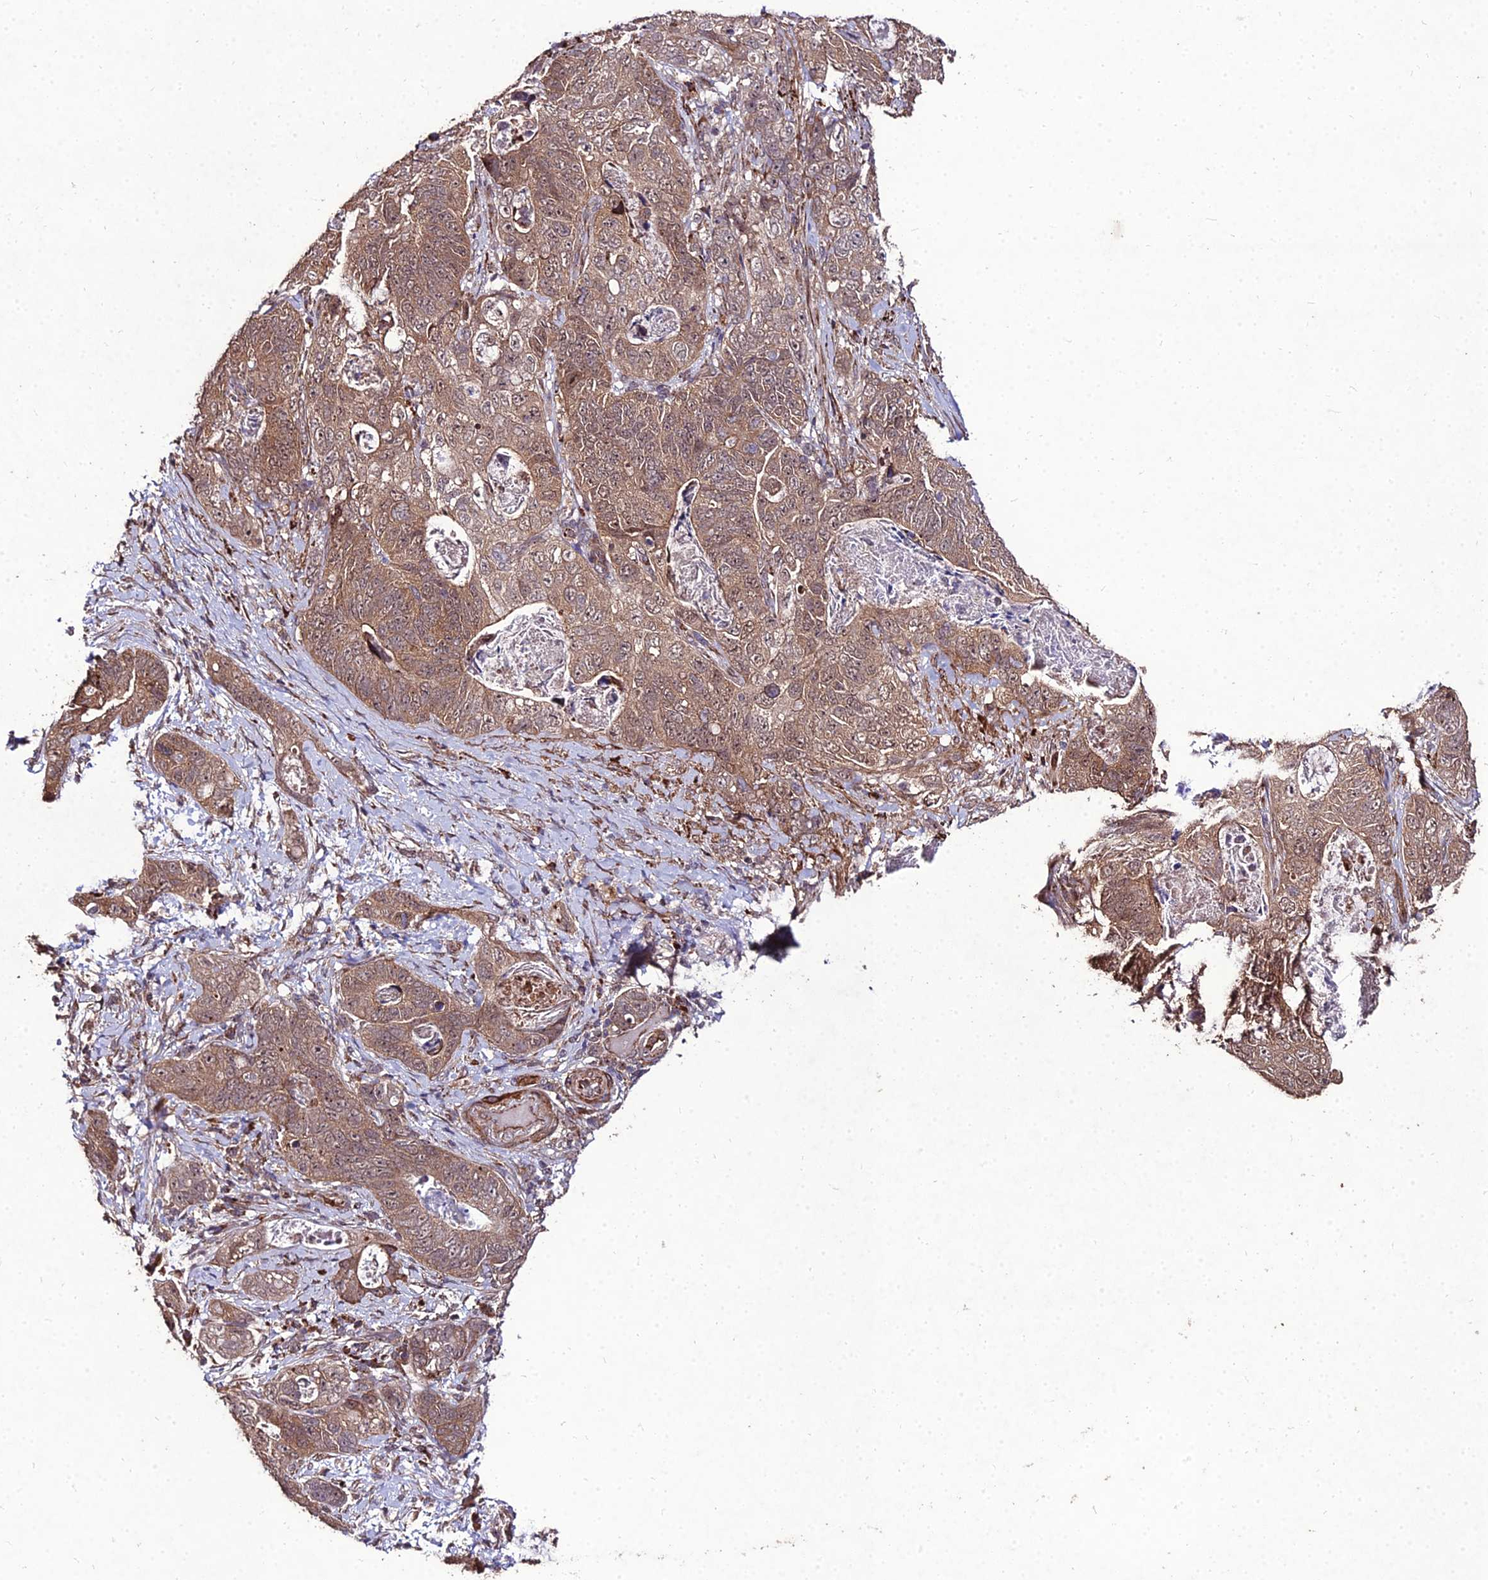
{"staining": {"intensity": "moderate", "quantity": ">75%", "location": "cytoplasmic/membranous"}, "tissue": "stomach cancer", "cell_type": "Tumor cells", "image_type": "cancer", "snomed": [{"axis": "morphology", "description": "Normal tissue, NOS"}, {"axis": "morphology", "description": "Adenocarcinoma, NOS"}, {"axis": "topography", "description": "Stomach"}], "caption": "The immunohistochemical stain highlights moderate cytoplasmic/membranous staining in tumor cells of stomach adenocarcinoma tissue. (Stains: DAB (3,3'-diaminobenzidine) in brown, nuclei in blue, Microscopy: brightfield microscopy at high magnification).", "gene": "ZNF766", "patient": {"sex": "female", "age": 89}}